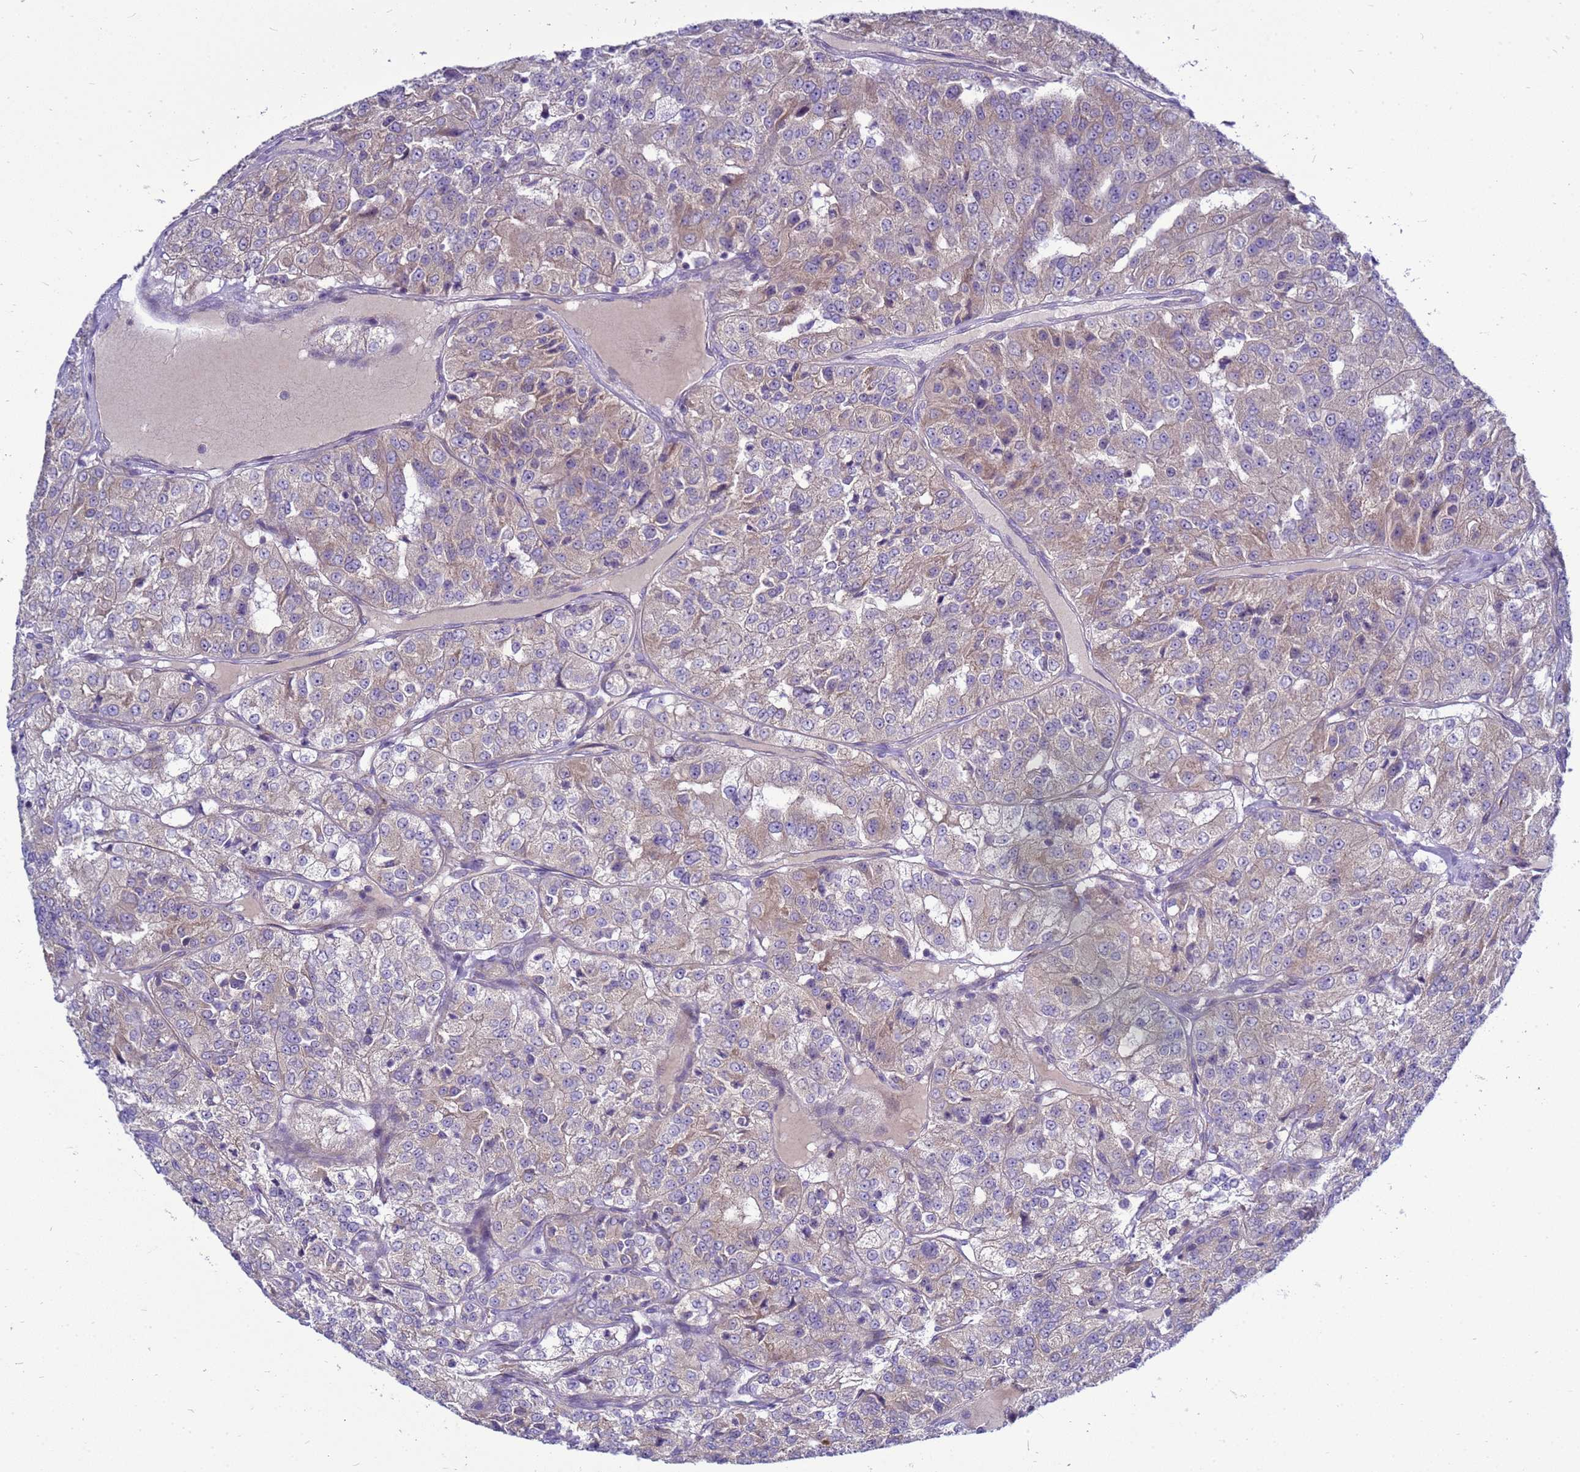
{"staining": {"intensity": "weak", "quantity": "25%-75%", "location": "cytoplasmic/membranous"}, "tissue": "renal cancer", "cell_type": "Tumor cells", "image_type": "cancer", "snomed": [{"axis": "morphology", "description": "Adenocarcinoma, NOS"}, {"axis": "topography", "description": "Kidney"}], "caption": "Brown immunohistochemical staining in human adenocarcinoma (renal) shows weak cytoplasmic/membranous staining in approximately 25%-75% of tumor cells. (Brightfield microscopy of DAB IHC at high magnification).", "gene": "MON1B", "patient": {"sex": "female", "age": 63}}